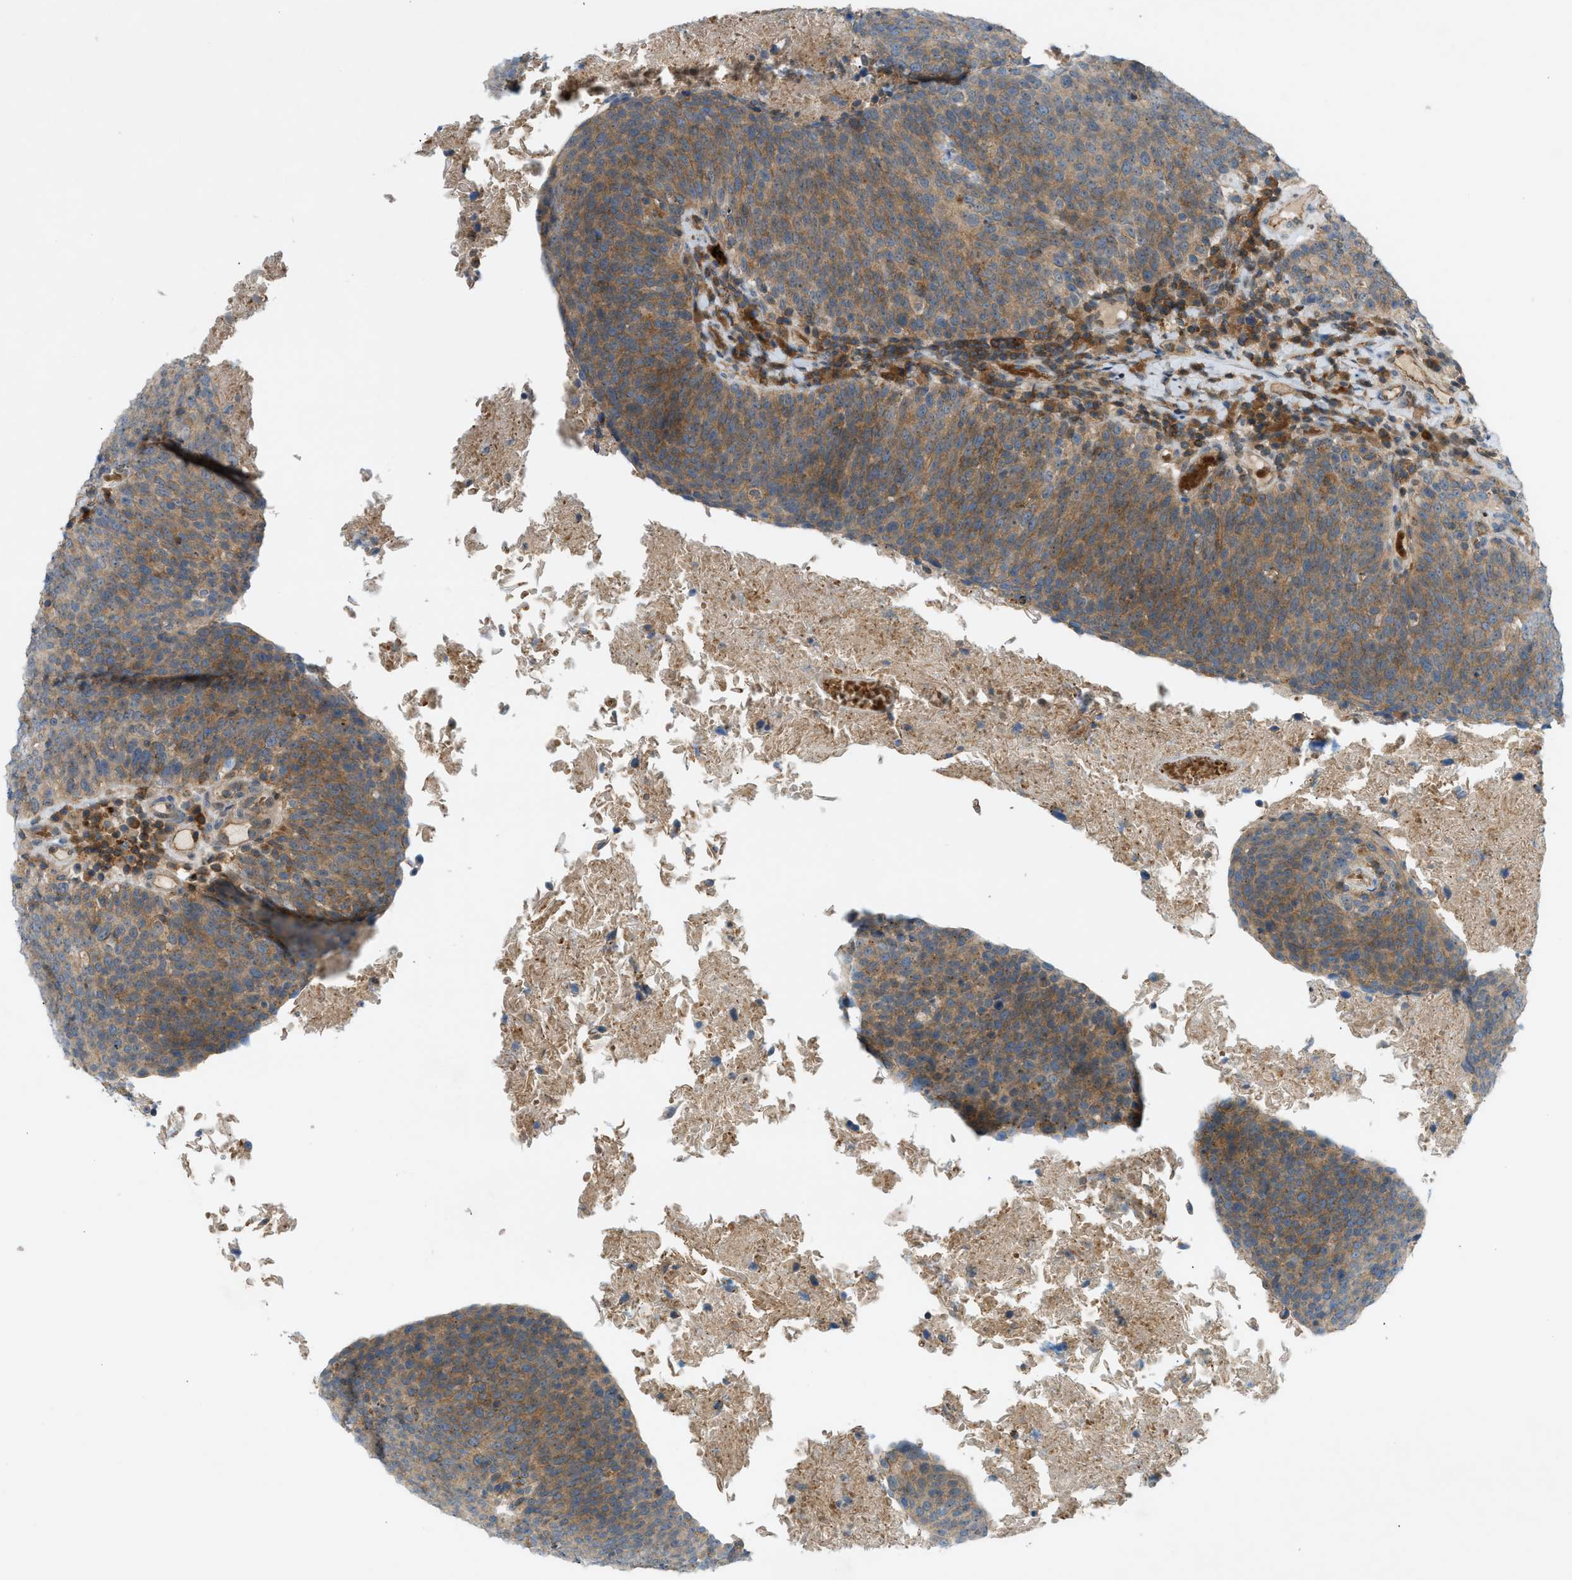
{"staining": {"intensity": "moderate", "quantity": ">75%", "location": "cytoplasmic/membranous"}, "tissue": "head and neck cancer", "cell_type": "Tumor cells", "image_type": "cancer", "snomed": [{"axis": "morphology", "description": "Squamous cell carcinoma, NOS"}, {"axis": "morphology", "description": "Squamous cell carcinoma, metastatic, NOS"}, {"axis": "topography", "description": "Lymph node"}, {"axis": "topography", "description": "Head-Neck"}], "caption": "Human head and neck cancer (metastatic squamous cell carcinoma) stained with a brown dye exhibits moderate cytoplasmic/membranous positive staining in about >75% of tumor cells.", "gene": "GRK6", "patient": {"sex": "male", "age": 62}}